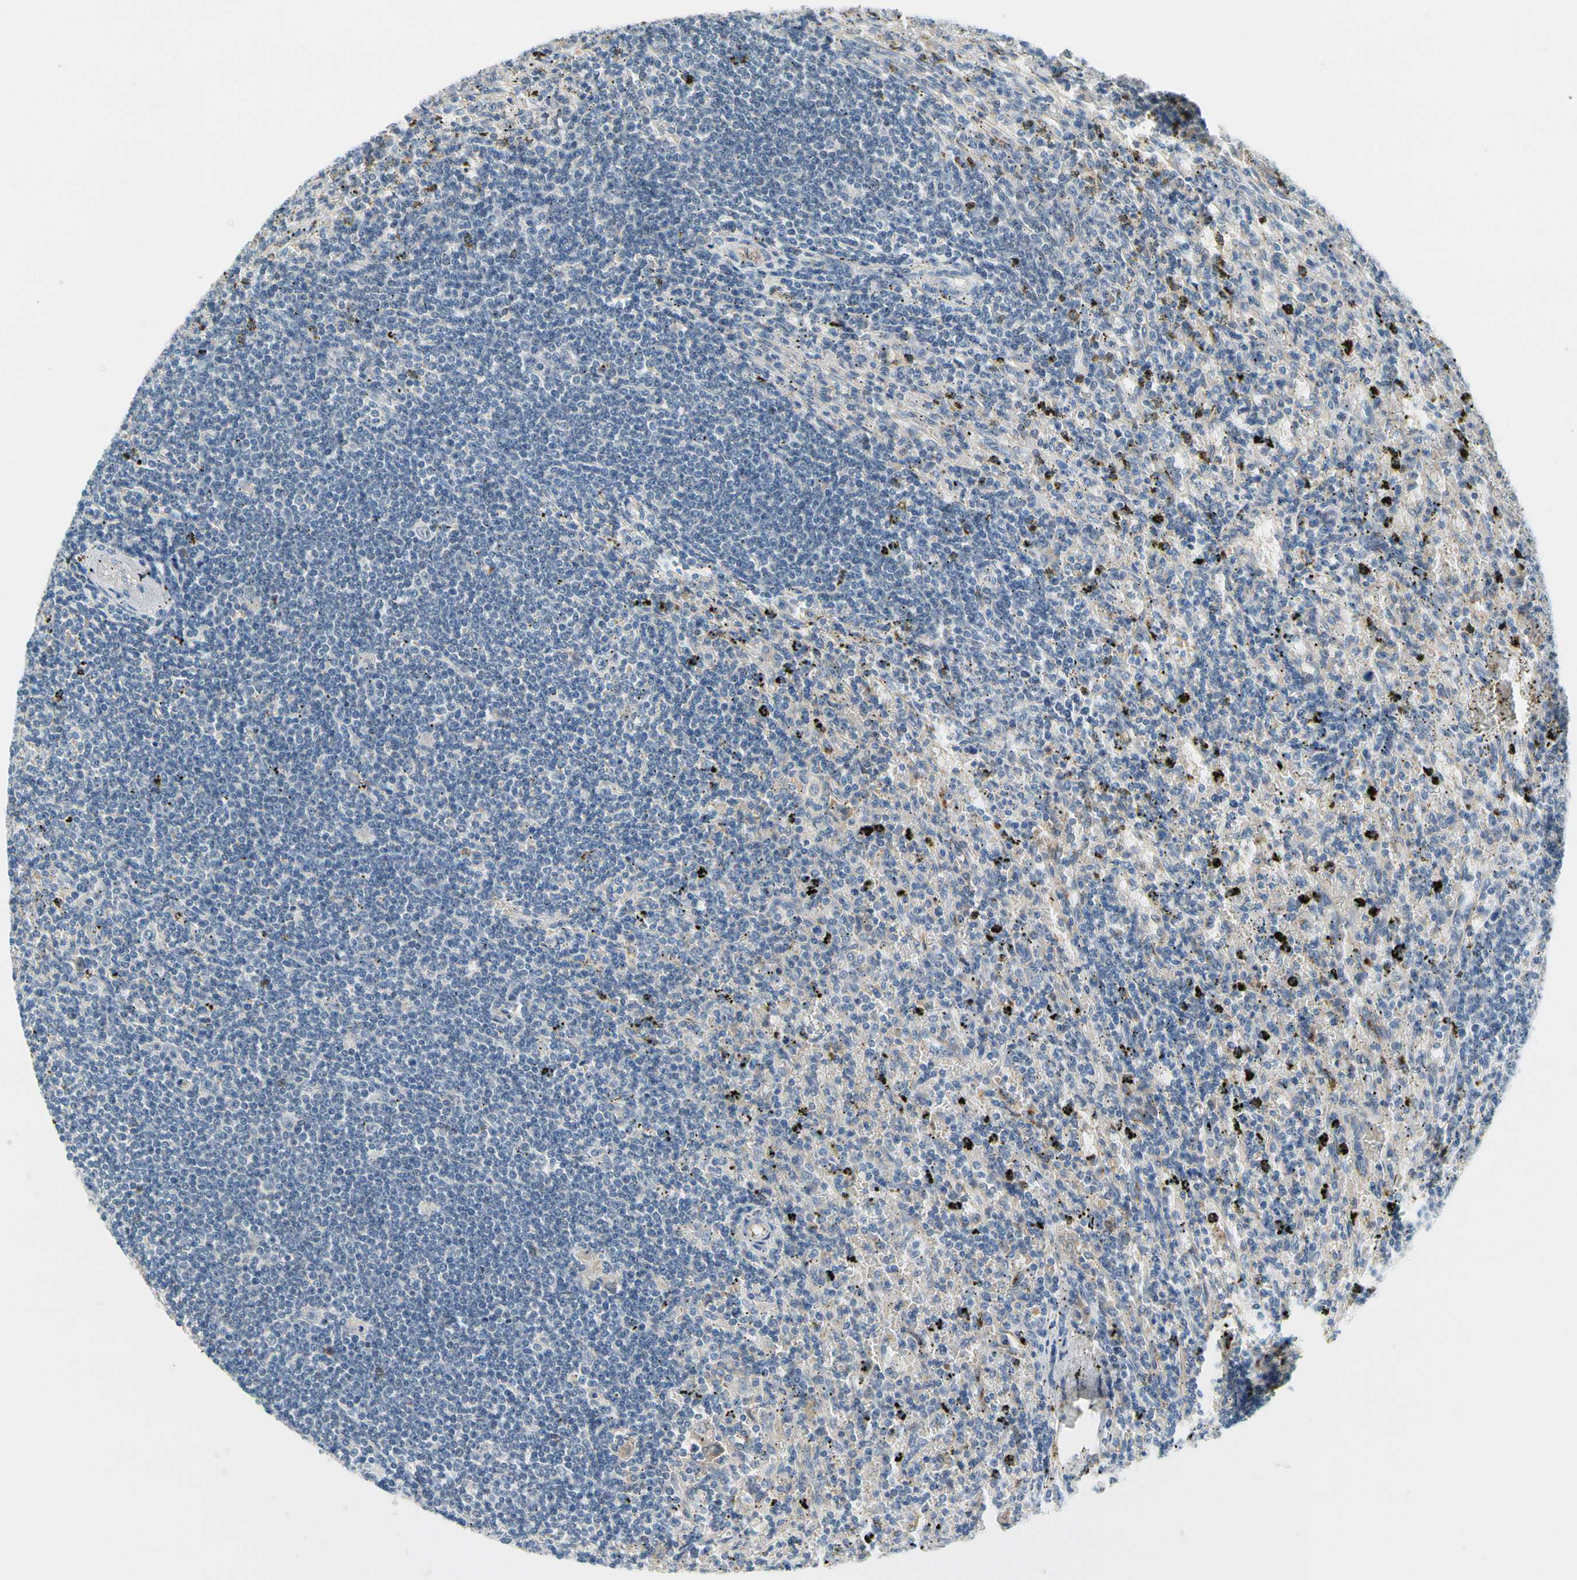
{"staining": {"intensity": "negative", "quantity": "none", "location": "none"}, "tissue": "lymphoma", "cell_type": "Tumor cells", "image_type": "cancer", "snomed": [{"axis": "morphology", "description": "Malignant lymphoma, non-Hodgkin's type, Low grade"}, {"axis": "topography", "description": "Spleen"}], "caption": "Image shows no protein expression in tumor cells of malignant lymphoma, non-Hodgkin's type (low-grade) tissue.", "gene": "CNDP1", "patient": {"sex": "male", "age": 76}}